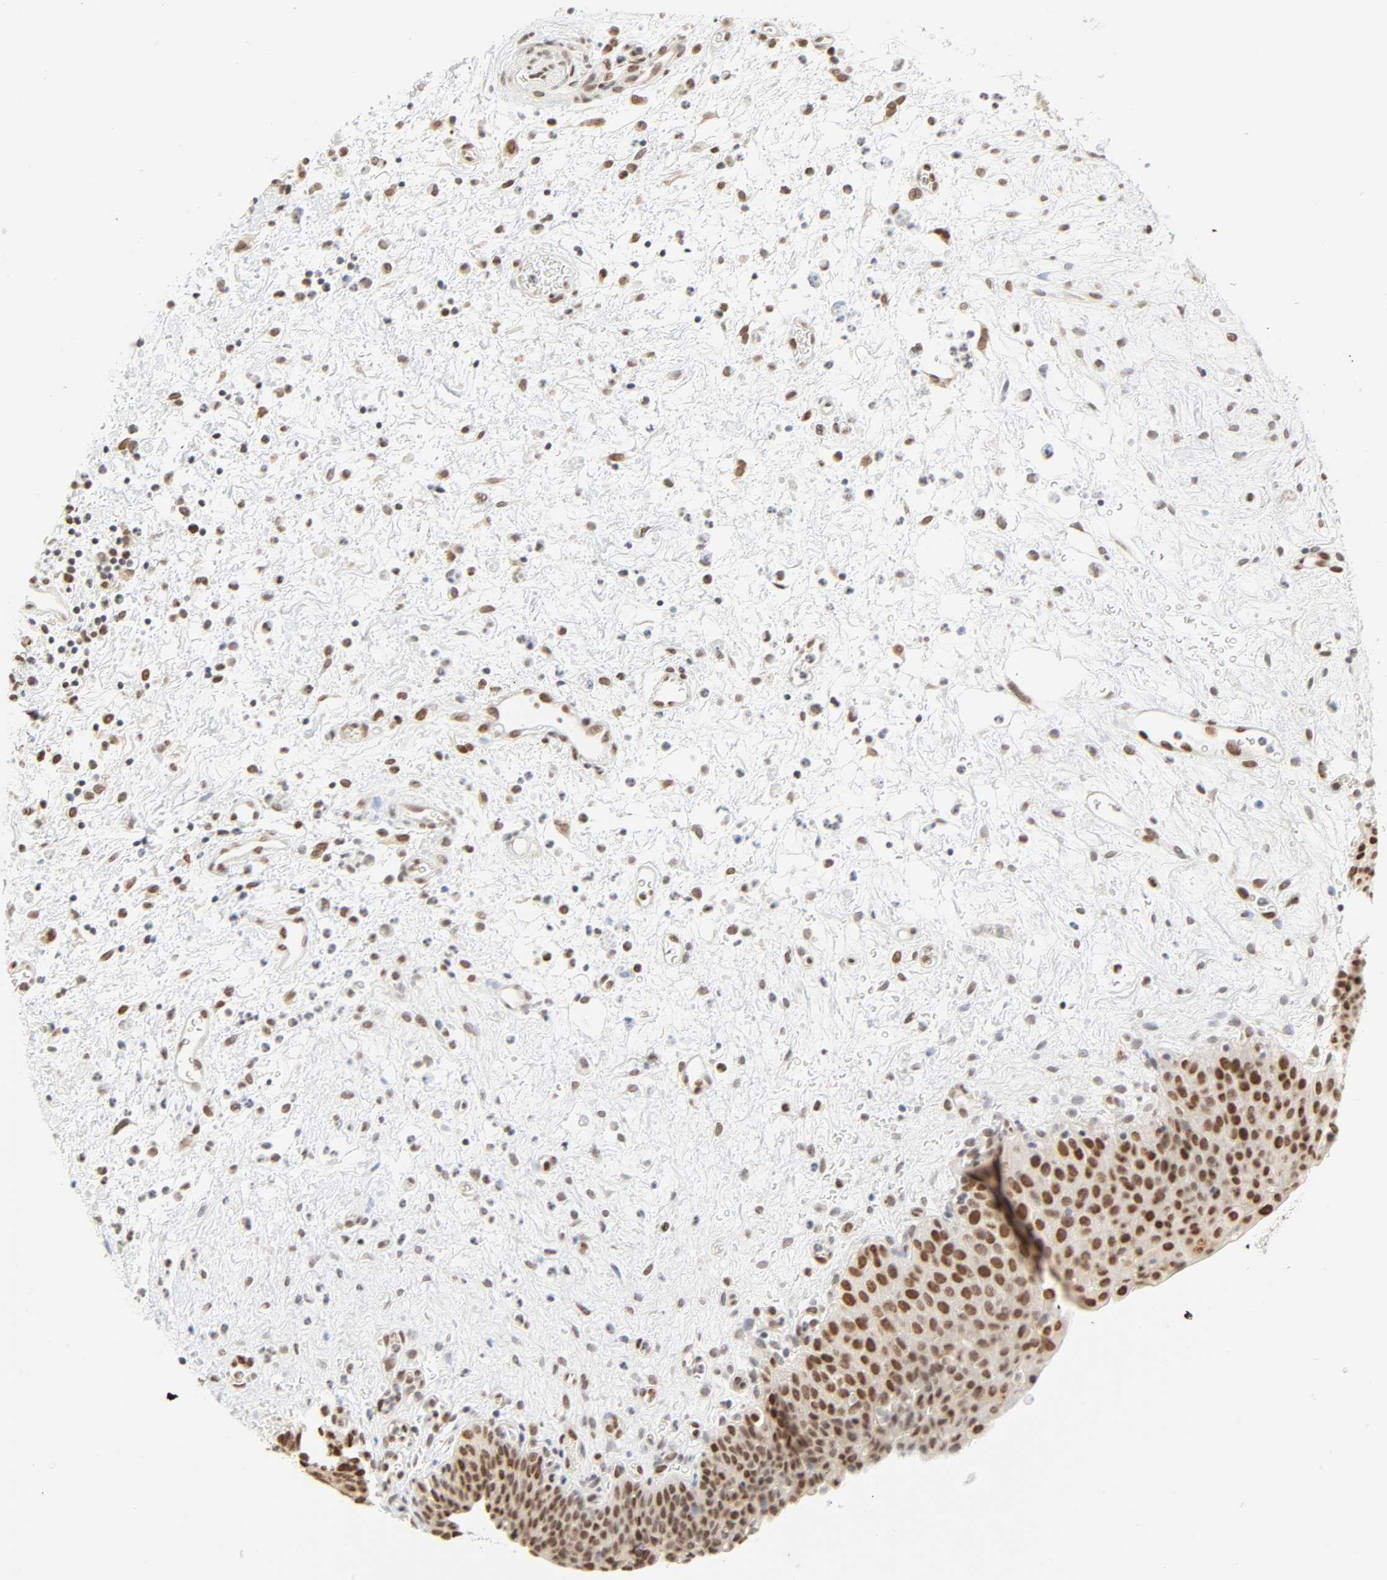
{"staining": {"intensity": "strong", "quantity": ">75%", "location": "nuclear"}, "tissue": "urinary bladder", "cell_type": "Urothelial cells", "image_type": "normal", "snomed": [{"axis": "morphology", "description": "Normal tissue, NOS"}, {"axis": "morphology", "description": "Dysplasia, NOS"}, {"axis": "topography", "description": "Urinary bladder"}], "caption": "Brown immunohistochemical staining in unremarkable urinary bladder shows strong nuclear positivity in about >75% of urothelial cells.", "gene": "DAZAP1", "patient": {"sex": "male", "age": 35}}